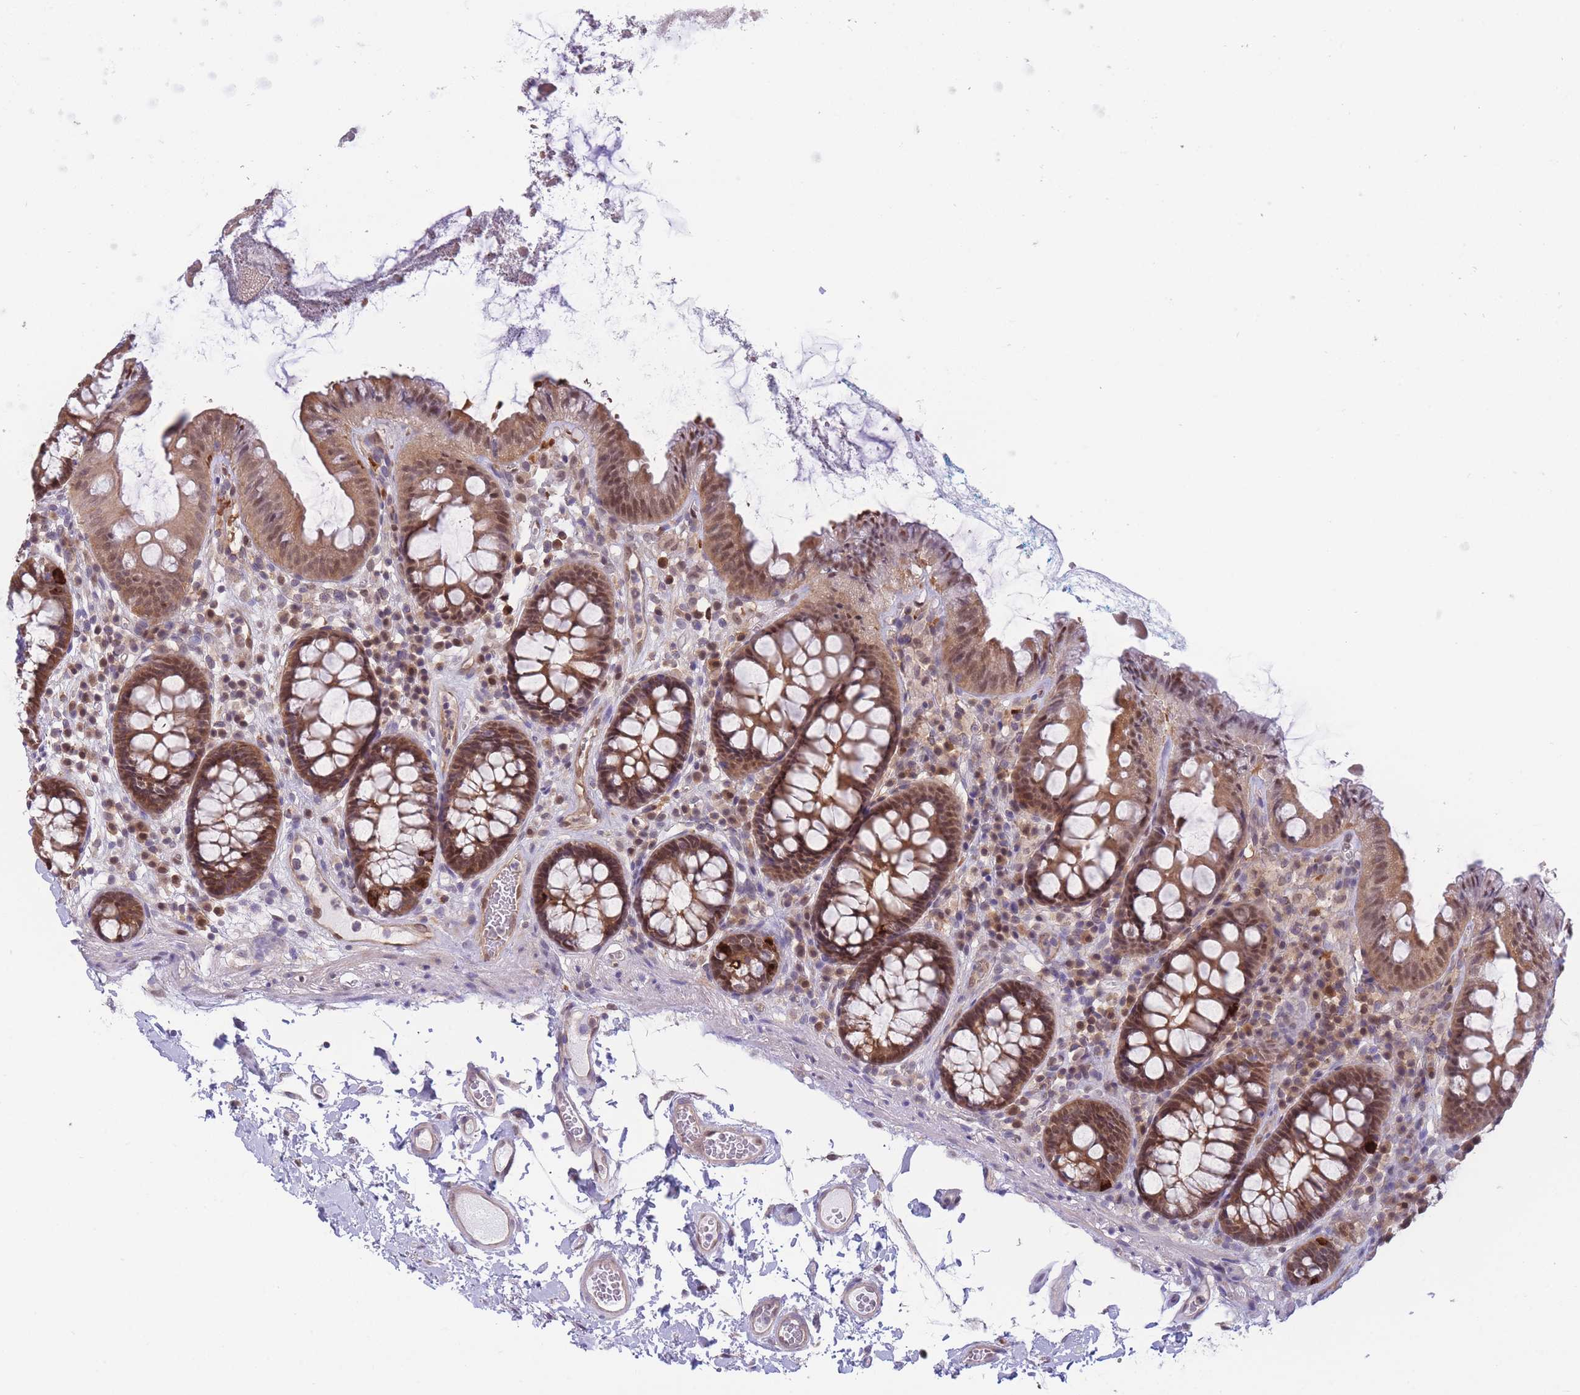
{"staining": {"intensity": "negative", "quantity": "none", "location": "none"}, "tissue": "colon", "cell_type": "Endothelial cells", "image_type": "normal", "snomed": [{"axis": "morphology", "description": "Normal tissue, NOS"}, {"axis": "topography", "description": "Colon"}], "caption": "This is an immunohistochemistry histopathology image of unremarkable colon. There is no expression in endothelial cells.", "gene": "NSFL1C", "patient": {"sex": "male", "age": 84}}